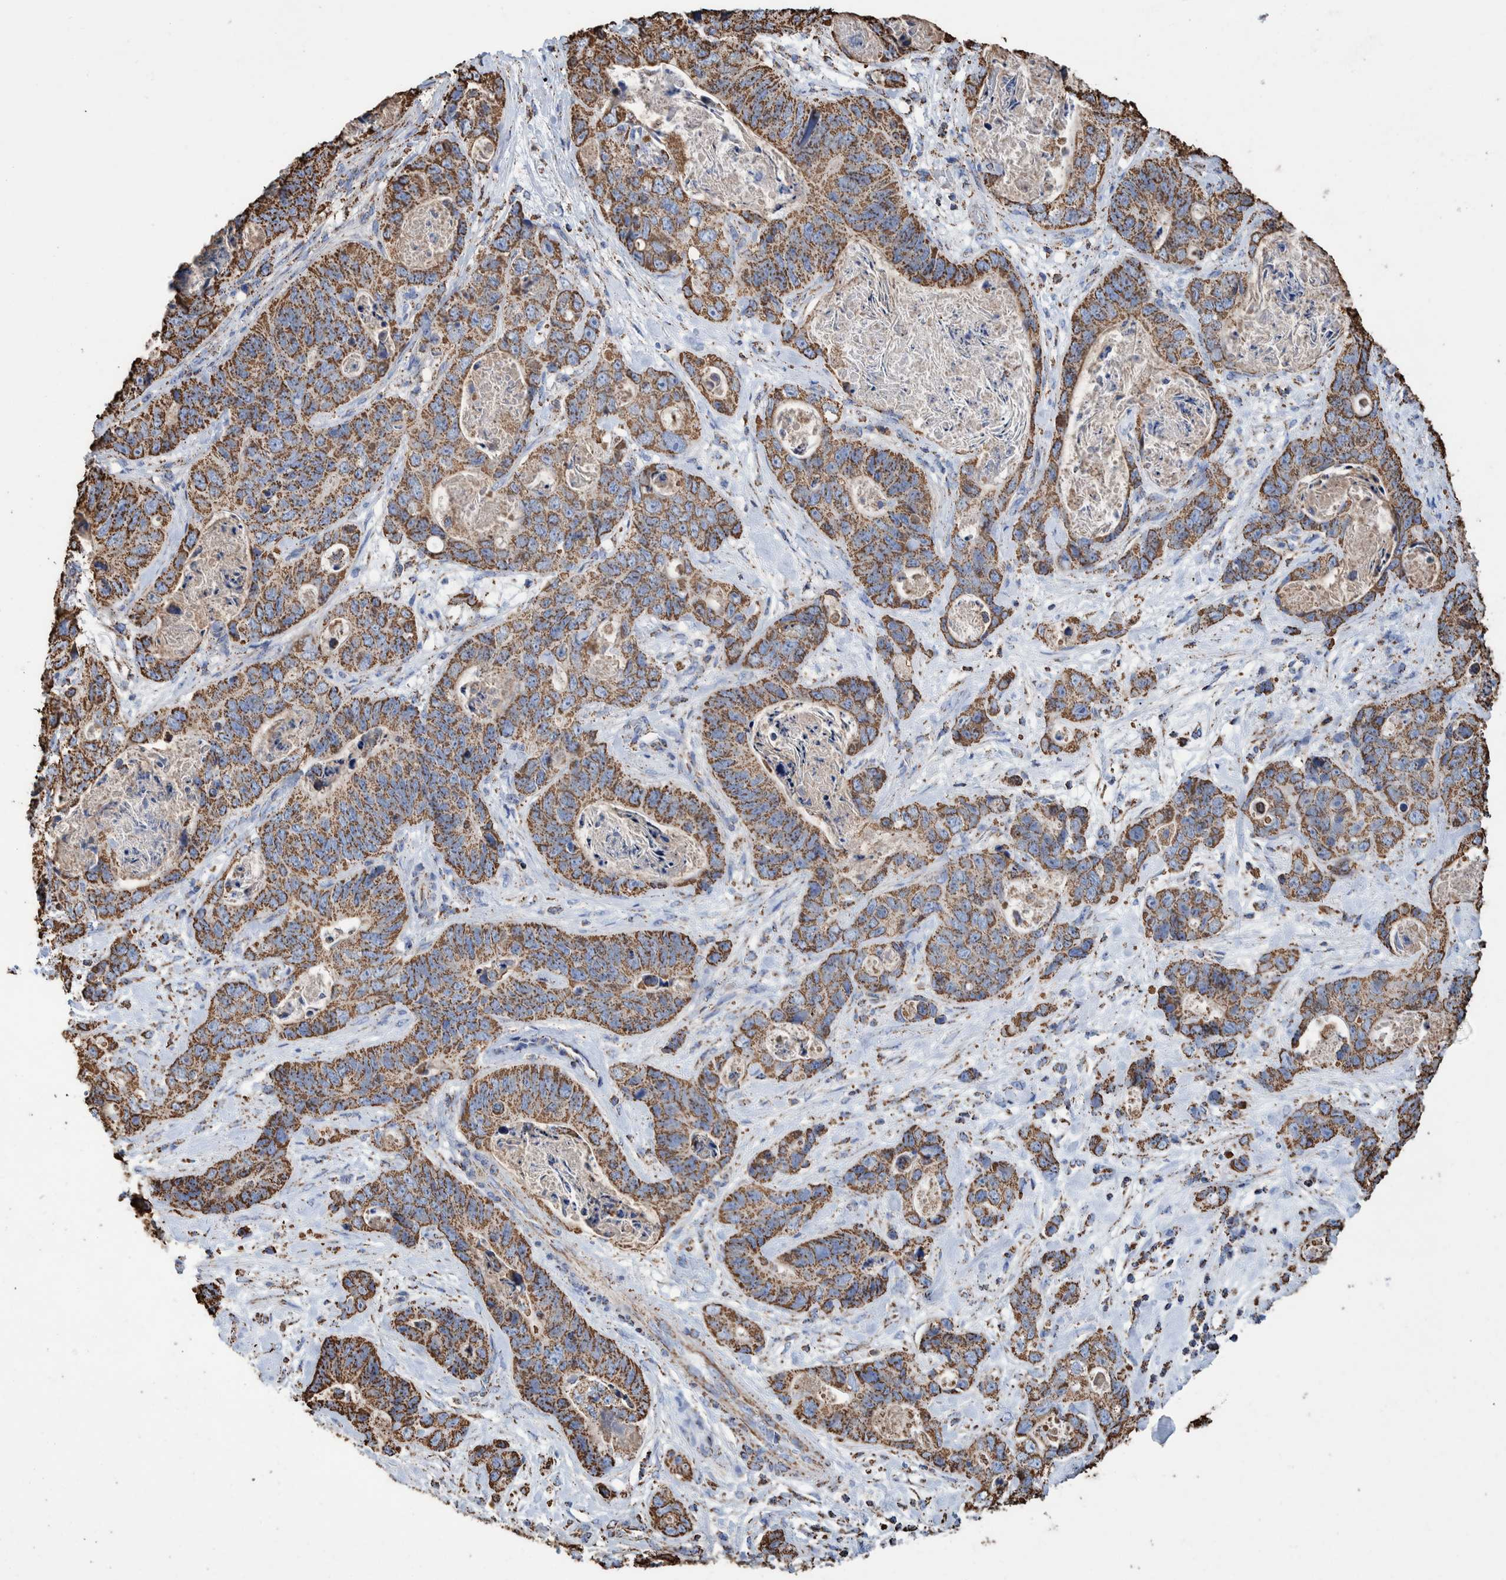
{"staining": {"intensity": "strong", "quantity": ">75%", "location": "cytoplasmic/membranous"}, "tissue": "stomach cancer", "cell_type": "Tumor cells", "image_type": "cancer", "snomed": [{"axis": "morphology", "description": "Normal tissue, NOS"}, {"axis": "morphology", "description": "Adenocarcinoma, NOS"}, {"axis": "topography", "description": "Stomach"}], "caption": "Strong cytoplasmic/membranous protein expression is present in approximately >75% of tumor cells in adenocarcinoma (stomach).", "gene": "VPS26C", "patient": {"sex": "female", "age": 89}}